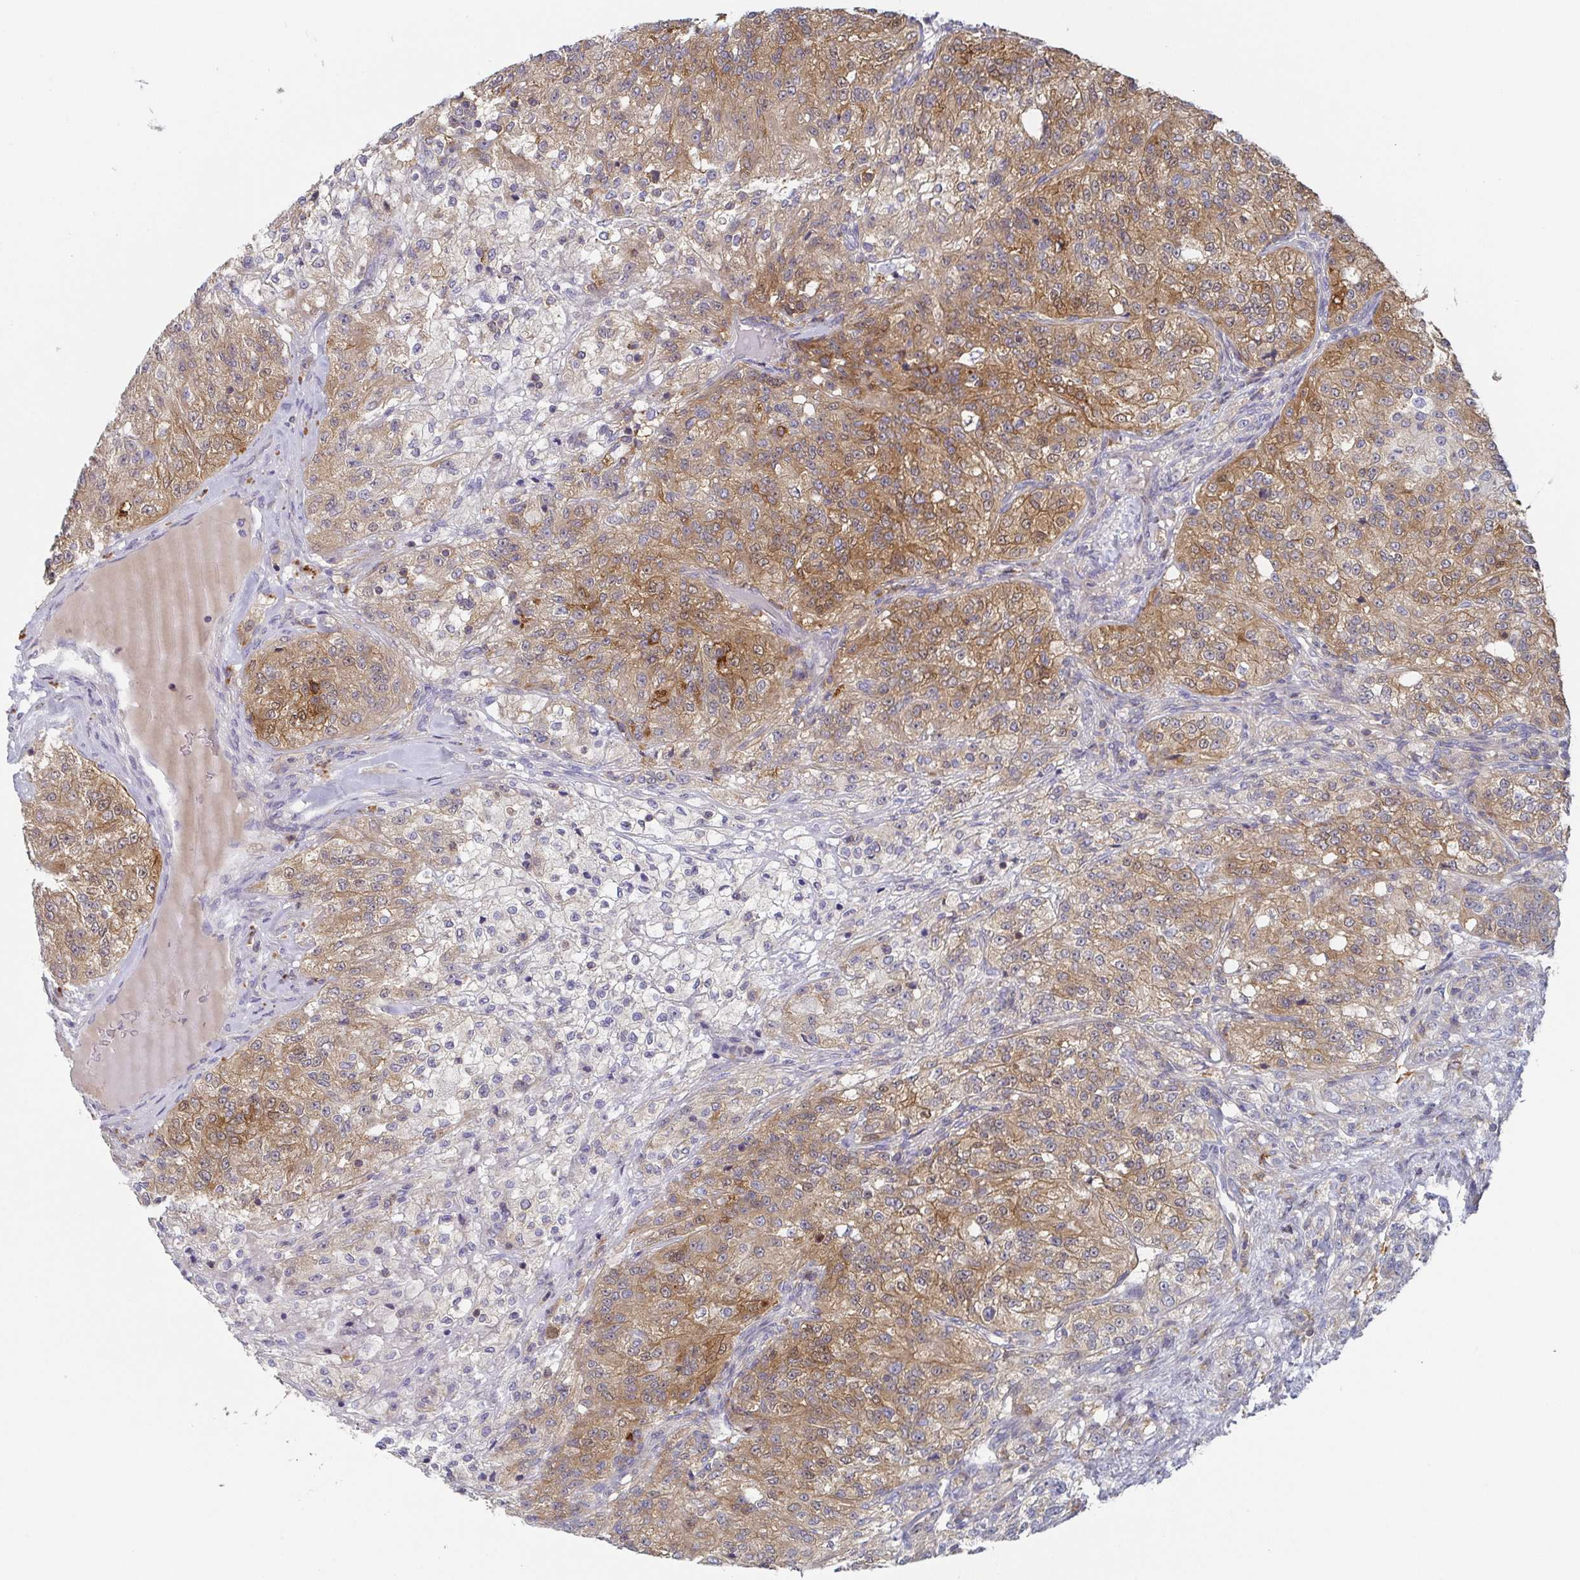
{"staining": {"intensity": "moderate", "quantity": "25%-75%", "location": "cytoplasmic/membranous"}, "tissue": "renal cancer", "cell_type": "Tumor cells", "image_type": "cancer", "snomed": [{"axis": "morphology", "description": "Adenocarcinoma, NOS"}, {"axis": "topography", "description": "Kidney"}], "caption": "Immunohistochemical staining of renal cancer (adenocarcinoma) shows medium levels of moderate cytoplasmic/membranous protein expression in approximately 25%-75% of tumor cells. (Brightfield microscopy of DAB IHC at high magnification).", "gene": "TUFT1", "patient": {"sex": "female", "age": 63}}